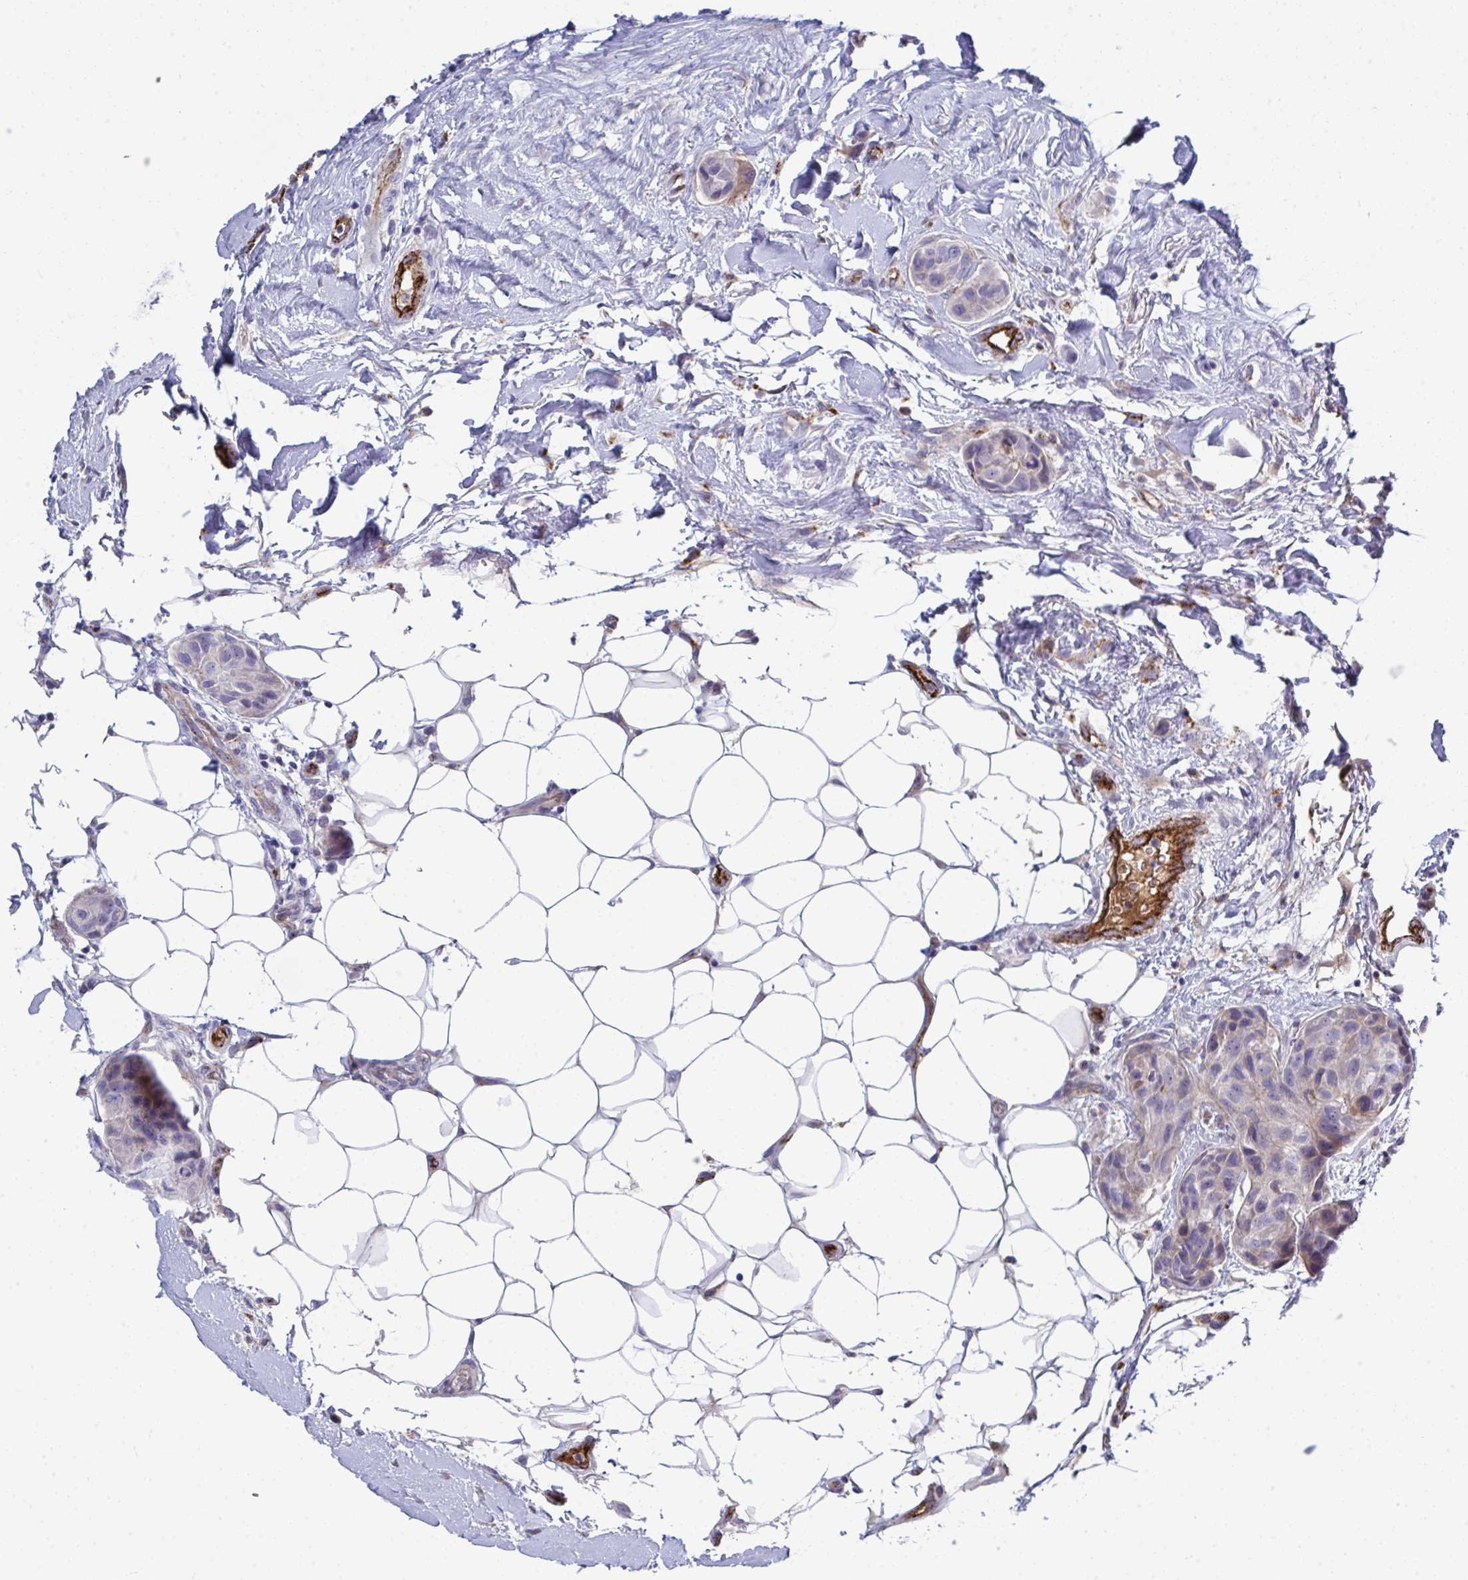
{"staining": {"intensity": "negative", "quantity": "none", "location": "none"}, "tissue": "breast cancer", "cell_type": "Tumor cells", "image_type": "cancer", "snomed": [{"axis": "morphology", "description": "Duct carcinoma"}, {"axis": "topography", "description": "Breast"}, {"axis": "topography", "description": "Lymph node"}], "caption": "A photomicrograph of human infiltrating ductal carcinoma (breast) is negative for staining in tumor cells. (DAB (3,3'-diaminobenzidine) immunohistochemistry (IHC) with hematoxylin counter stain).", "gene": "TOR1AIP2", "patient": {"sex": "female", "age": 80}}